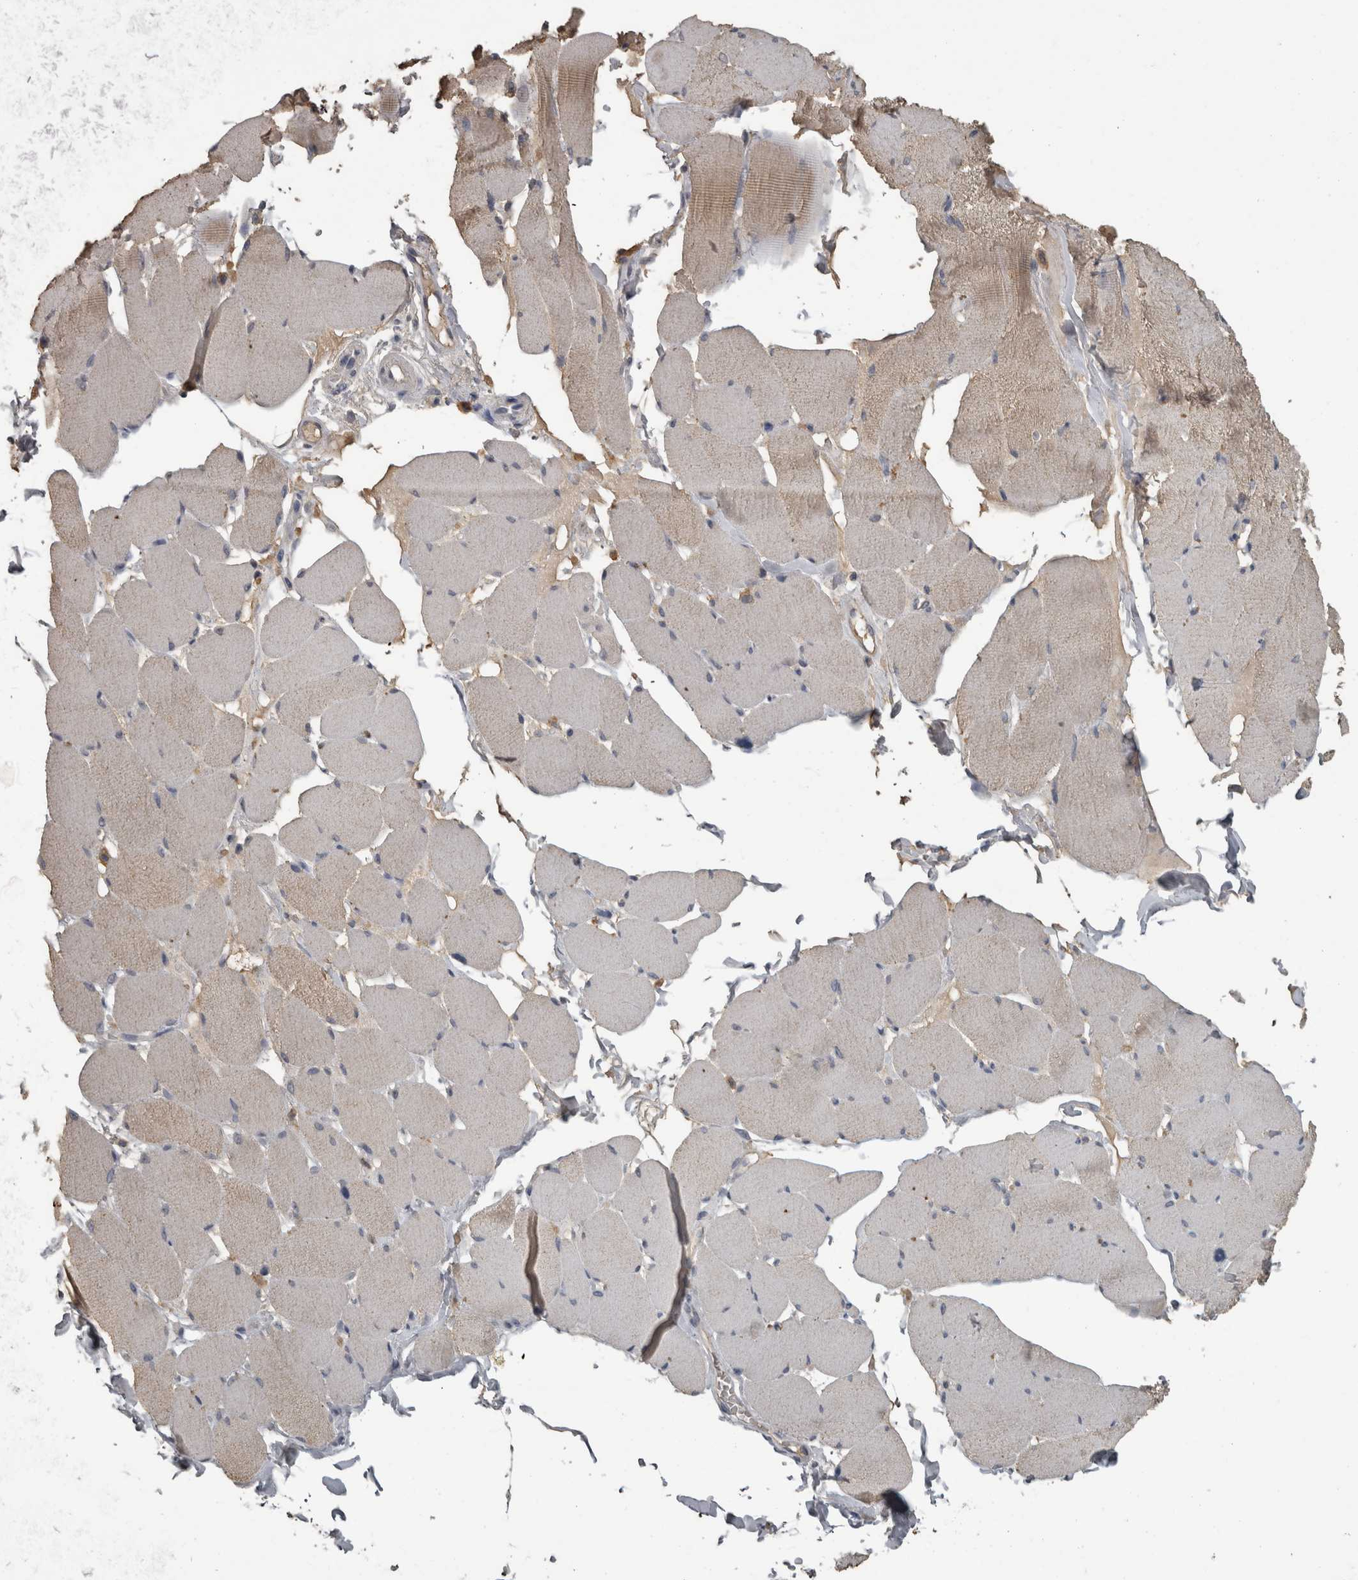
{"staining": {"intensity": "weak", "quantity": "<25%", "location": "cytoplasmic/membranous"}, "tissue": "skeletal muscle", "cell_type": "Myocytes", "image_type": "normal", "snomed": [{"axis": "morphology", "description": "Normal tissue, NOS"}, {"axis": "topography", "description": "Skin"}, {"axis": "topography", "description": "Skeletal muscle"}], "caption": "Immunohistochemistry histopathology image of normal human skeletal muscle stained for a protein (brown), which shows no staining in myocytes. (Stains: DAB IHC with hematoxylin counter stain, Microscopy: brightfield microscopy at high magnification).", "gene": "PIK3AP1", "patient": {"sex": "male", "age": 83}}